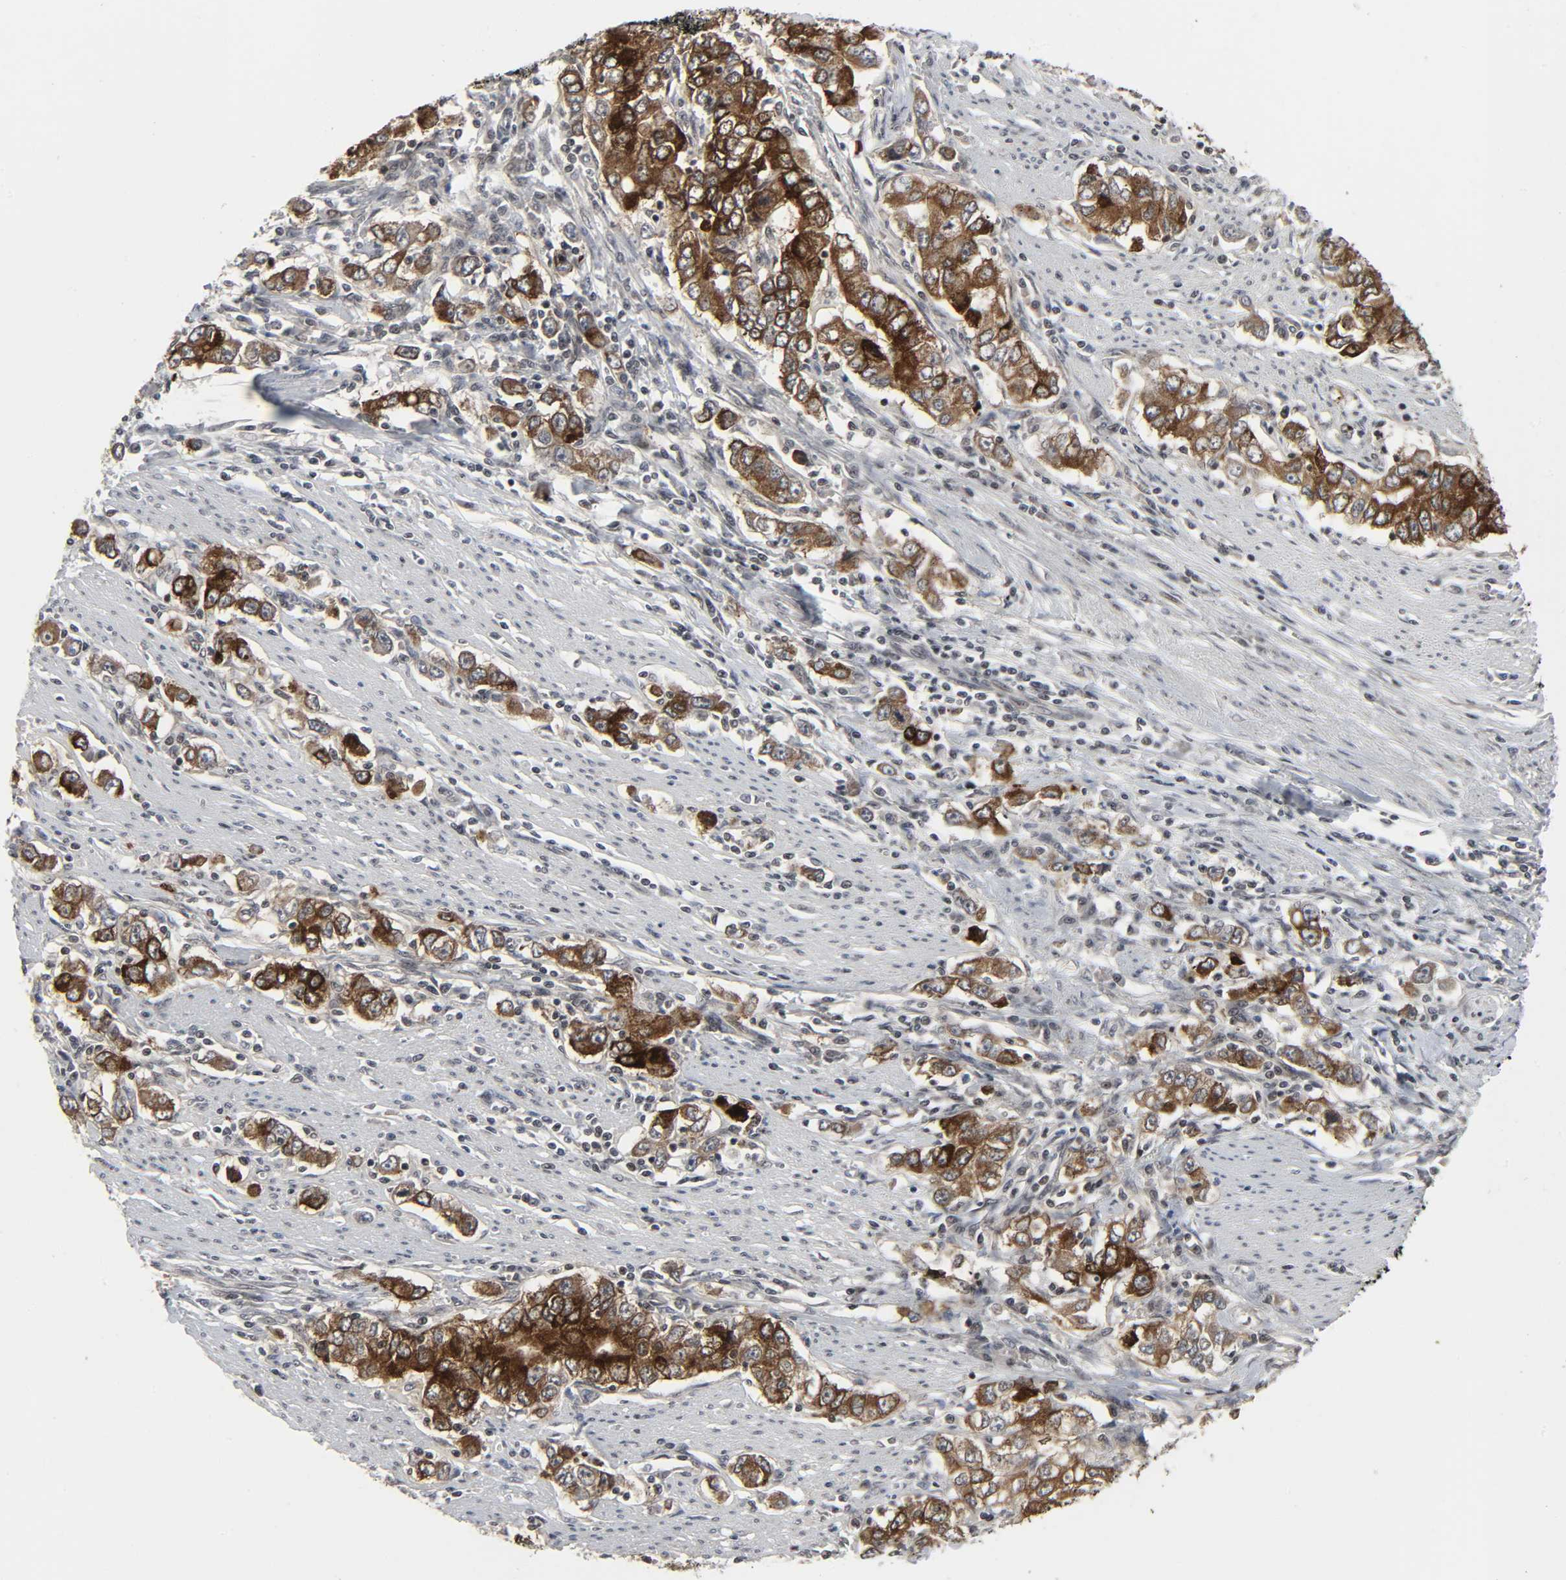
{"staining": {"intensity": "strong", "quantity": "25%-75%", "location": "cytoplasmic/membranous"}, "tissue": "stomach cancer", "cell_type": "Tumor cells", "image_type": "cancer", "snomed": [{"axis": "morphology", "description": "Adenocarcinoma, NOS"}, {"axis": "topography", "description": "Stomach, lower"}], "caption": "A histopathology image showing strong cytoplasmic/membranous positivity in about 25%-75% of tumor cells in adenocarcinoma (stomach), as visualized by brown immunohistochemical staining.", "gene": "MUC1", "patient": {"sex": "female", "age": 72}}